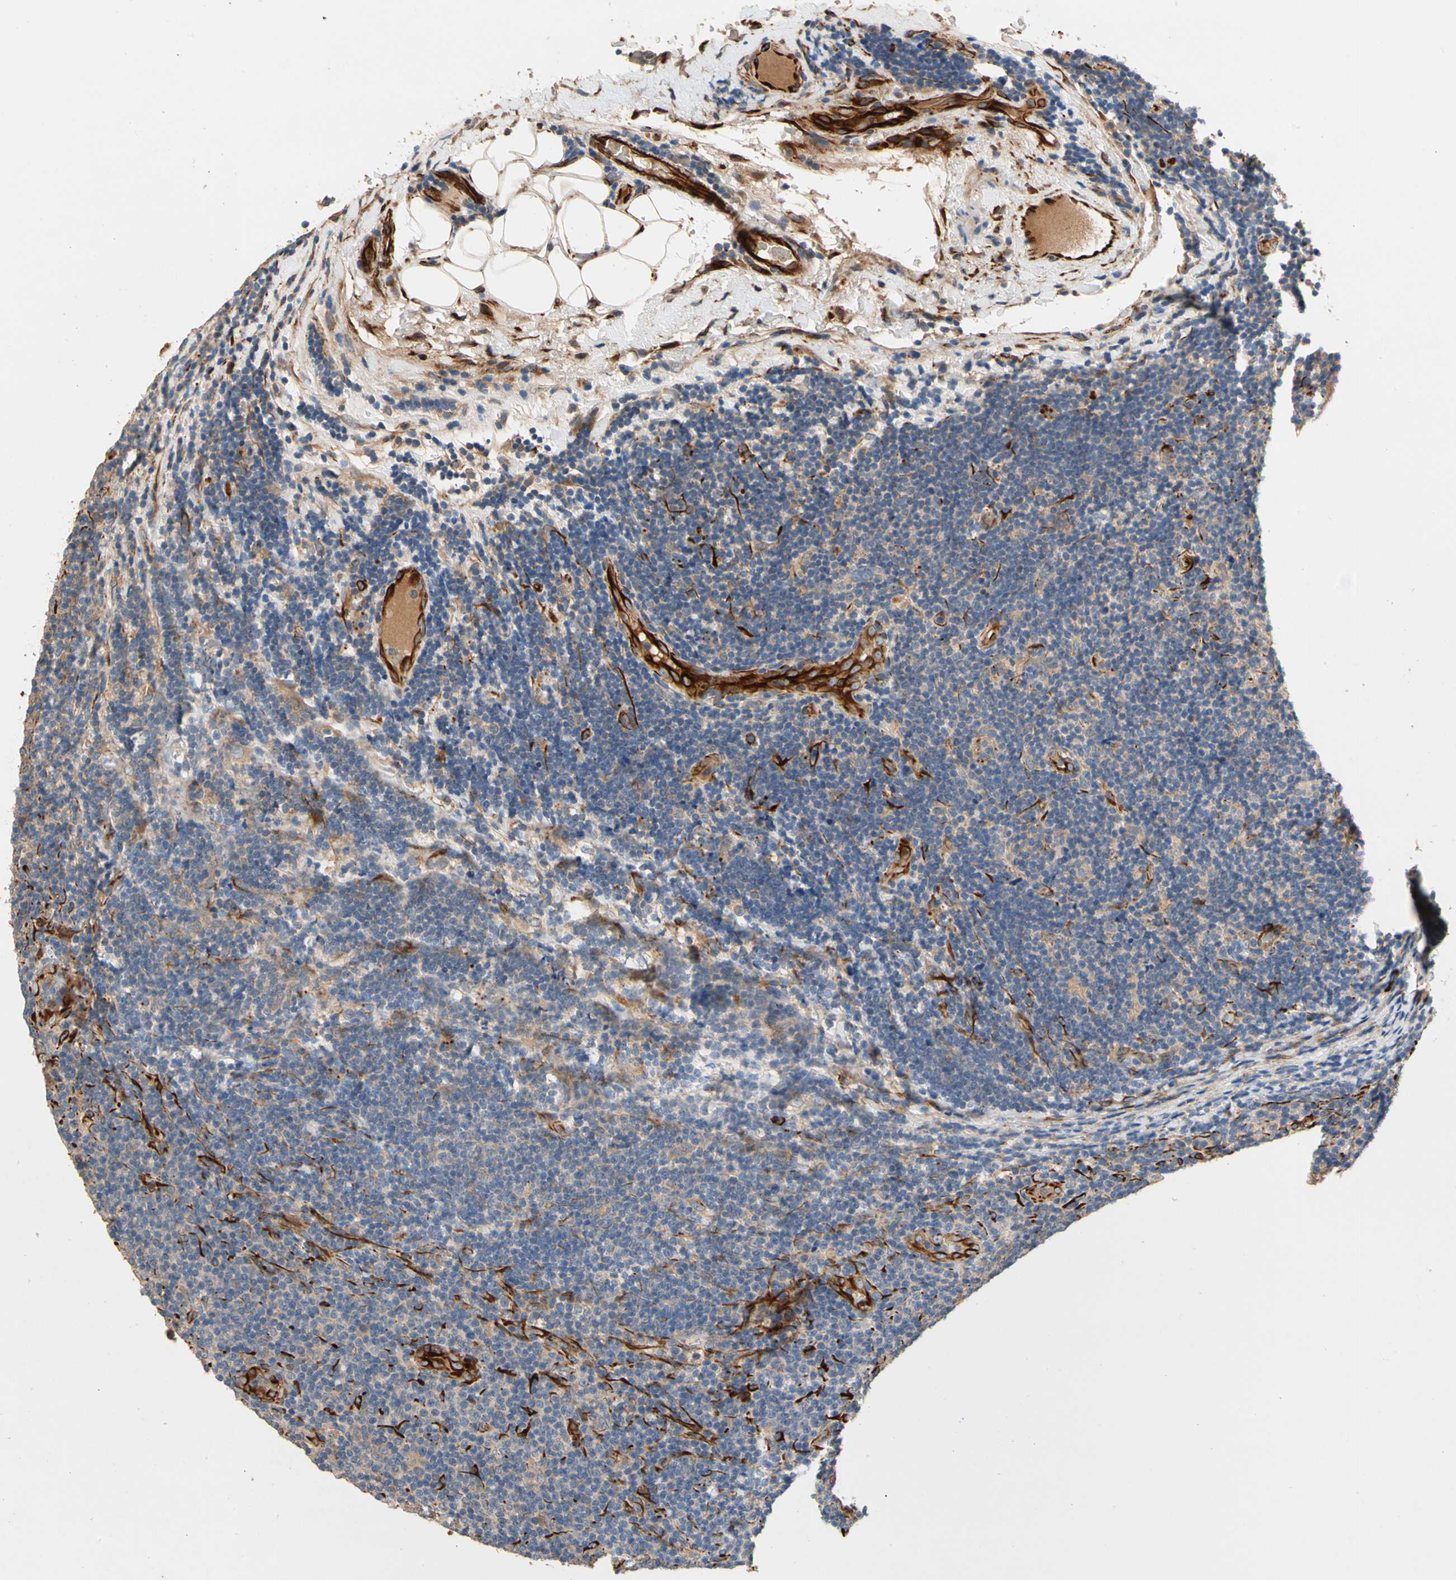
{"staining": {"intensity": "weak", "quantity": ">75%", "location": "cytoplasmic/membranous"}, "tissue": "lymphoma", "cell_type": "Tumor cells", "image_type": "cancer", "snomed": [{"axis": "morphology", "description": "Malignant lymphoma, non-Hodgkin's type, Low grade"}, {"axis": "topography", "description": "Lymph node"}], "caption": "A brown stain labels weak cytoplasmic/membranous staining of a protein in human lymphoma tumor cells.", "gene": "FGD6", "patient": {"sex": "male", "age": 83}}